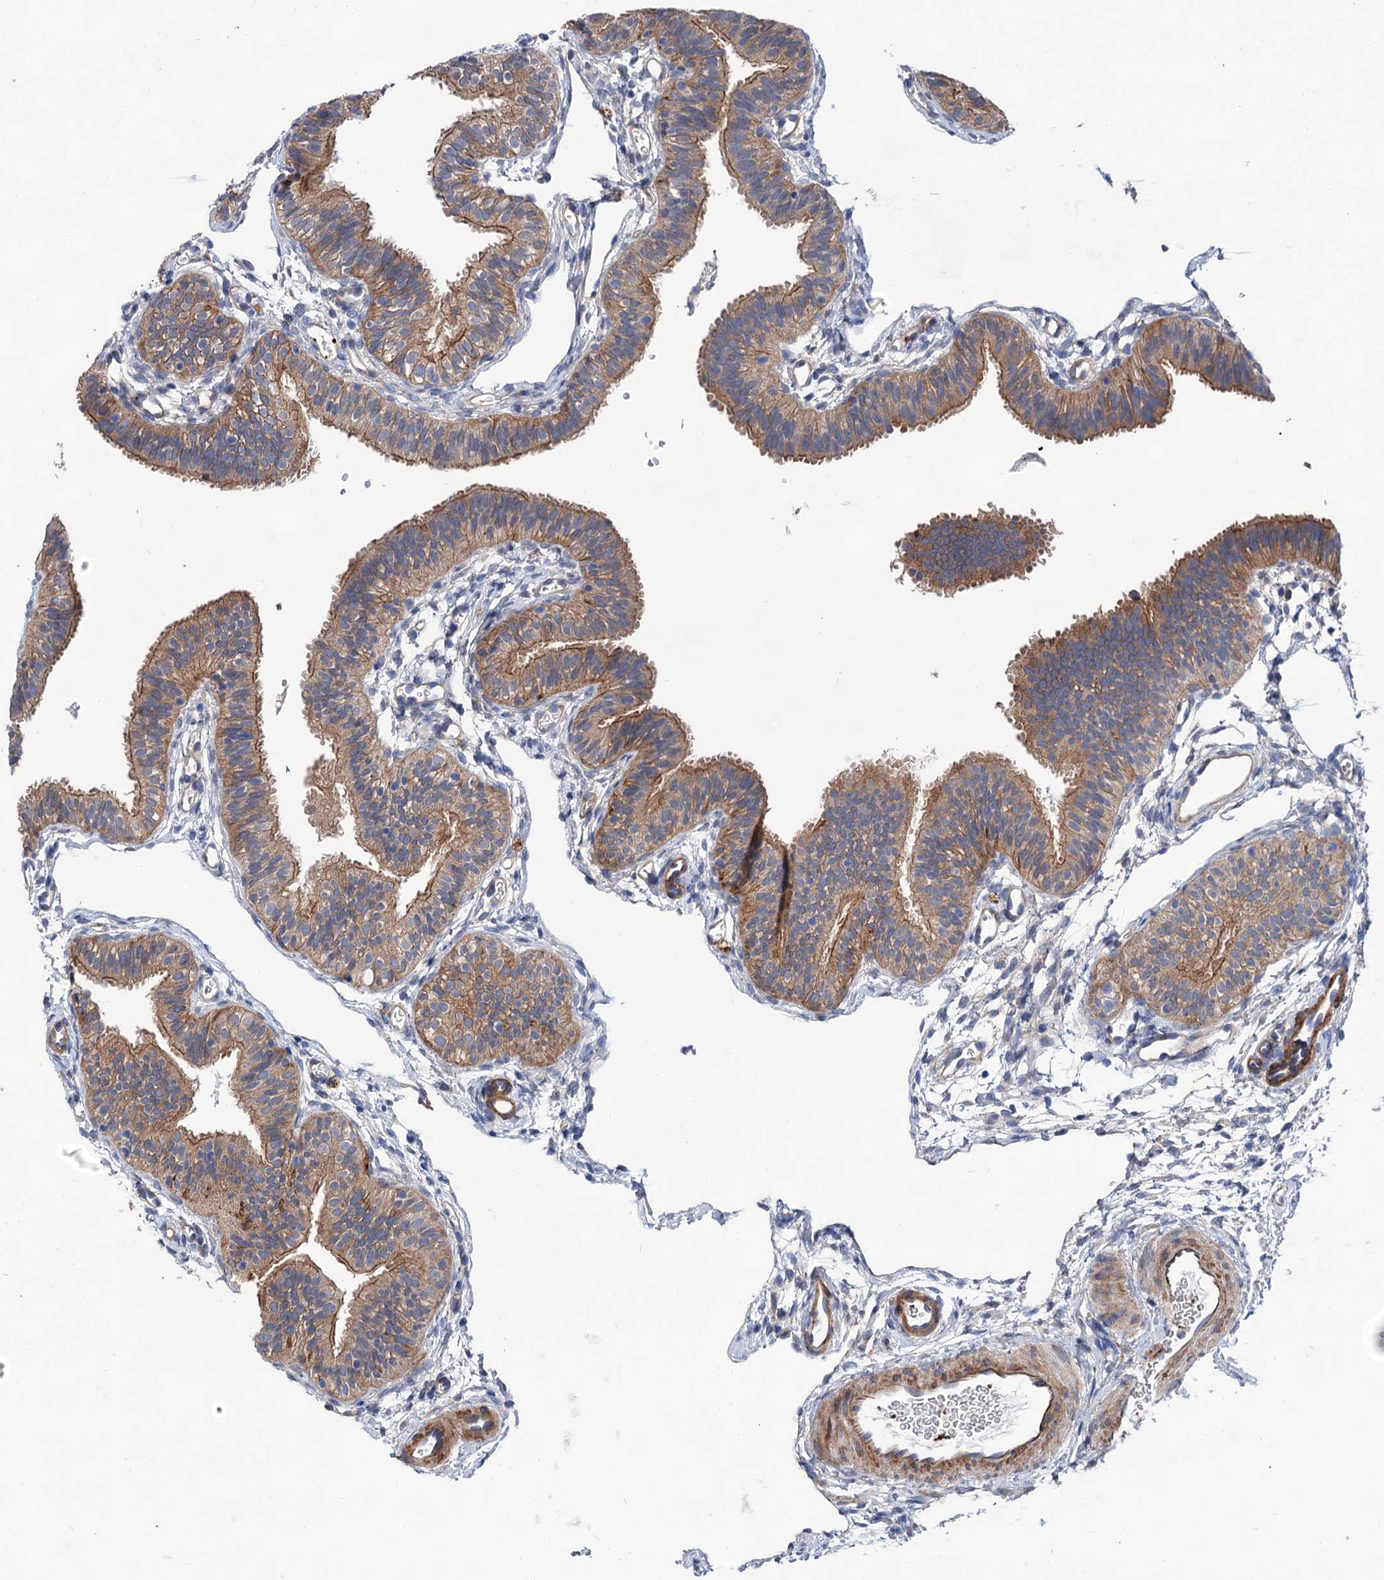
{"staining": {"intensity": "moderate", "quantity": ">75%", "location": "cytoplasmic/membranous"}, "tissue": "fallopian tube", "cell_type": "Glandular cells", "image_type": "normal", "snomed": [{"axis": "morphology", "description": "Normal tissue, NOS"}, {"axis": "topography", "description": "Fallopian tube"}], "caption": "A brown stain shows moderate cytoplasmic/membranous positivity of a protein in glandular cells of unremarkable human fallopian tube.", "gene": "TMTC3", "patient": {"sex": "female", "age": 35}}